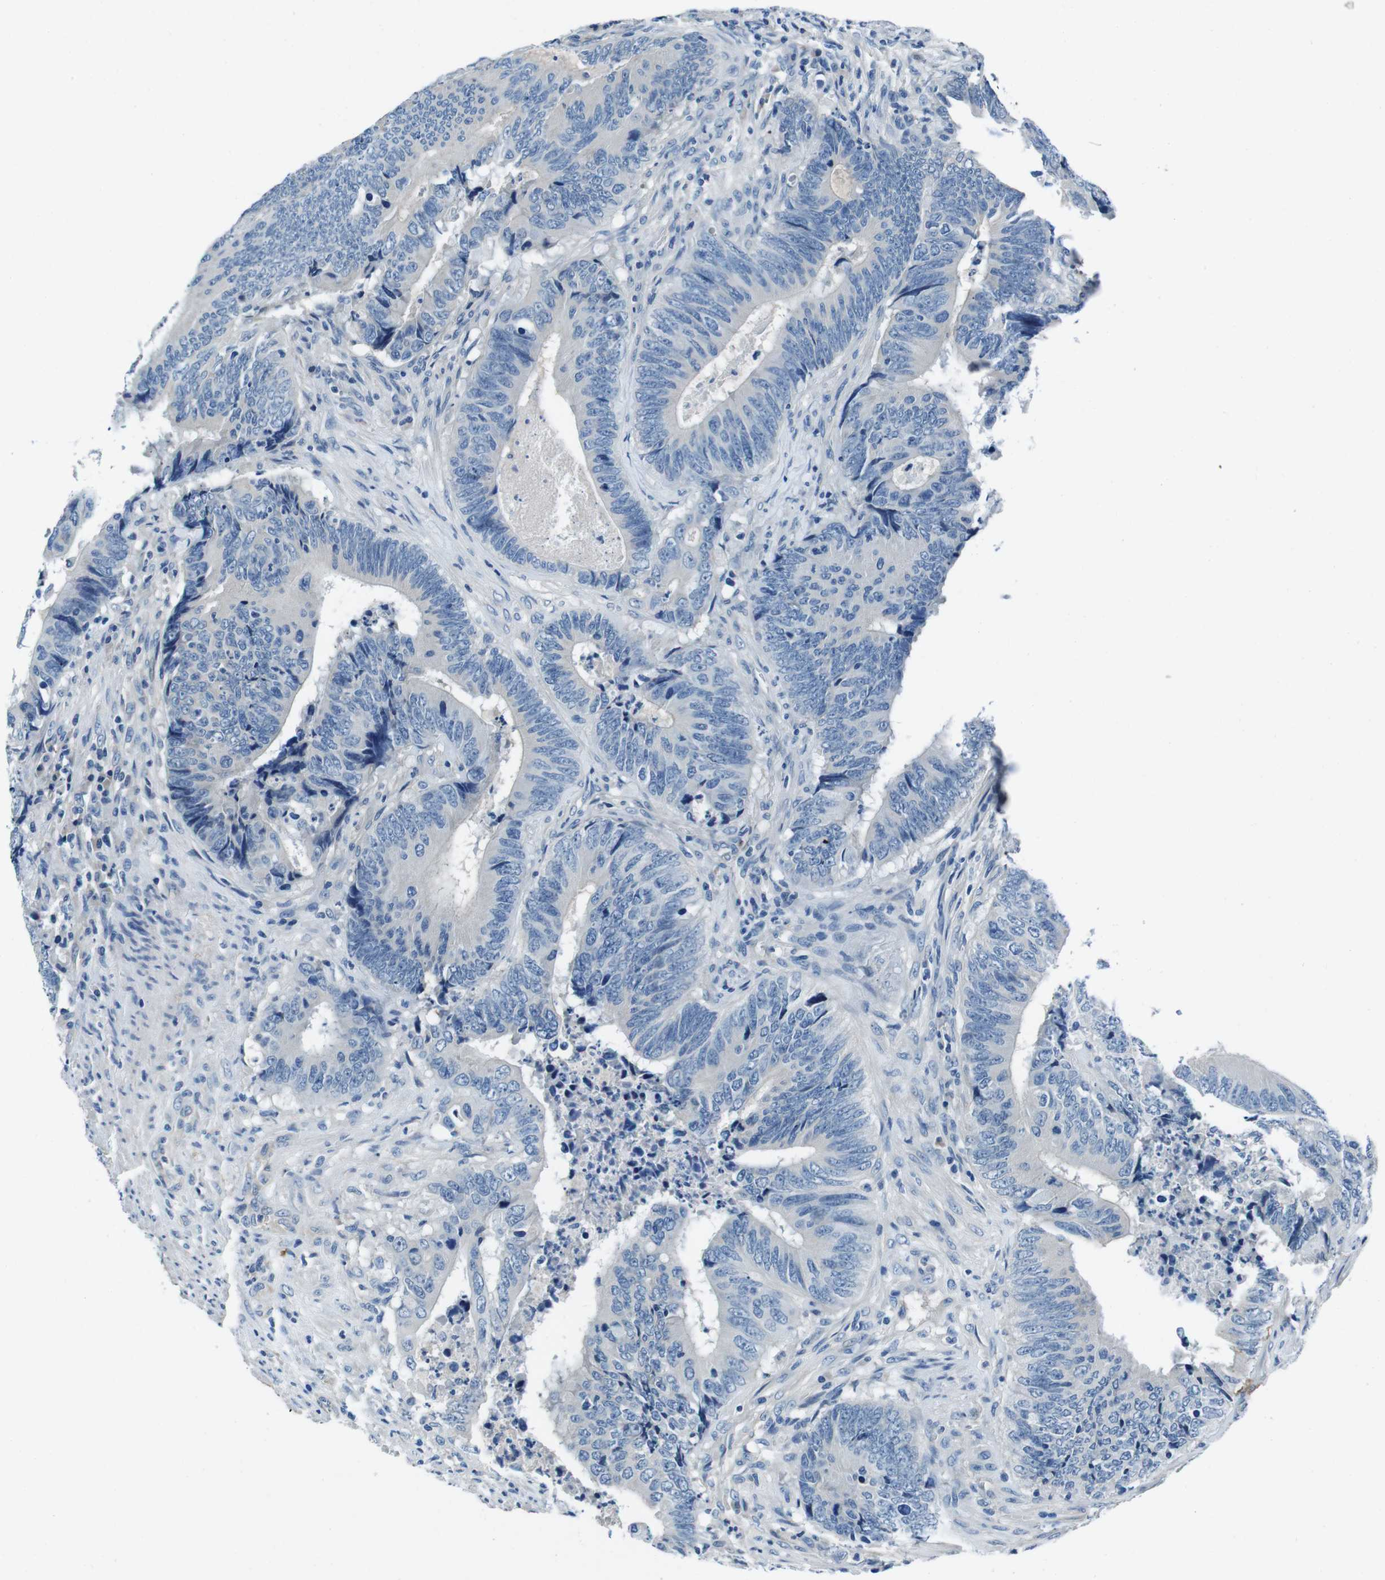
{"staining": {"intensity": "negative", "quantity": "none", "location": "none"}, "tissue": "colorectal cancer", "cell_type": "Tumor cells", "image_type": "cancer", "snomed": [{"axis": "morphology", "description": "Normal tissue, NOS"}, {"axis": "morphology", "description": "Adenocarcinoma, NOS"}, {"axis": "topography", "description": "Colon"}], "caption": "Colorectal adenocarcinoma was stained to show a protein in brown. There is no significant positivity in tumor cells. (Immunohistochemistry (ihc), brightfield microscopy, high magnification).", "gene": "CASQ1", "patient": {"sex": "male", "age": 56}}